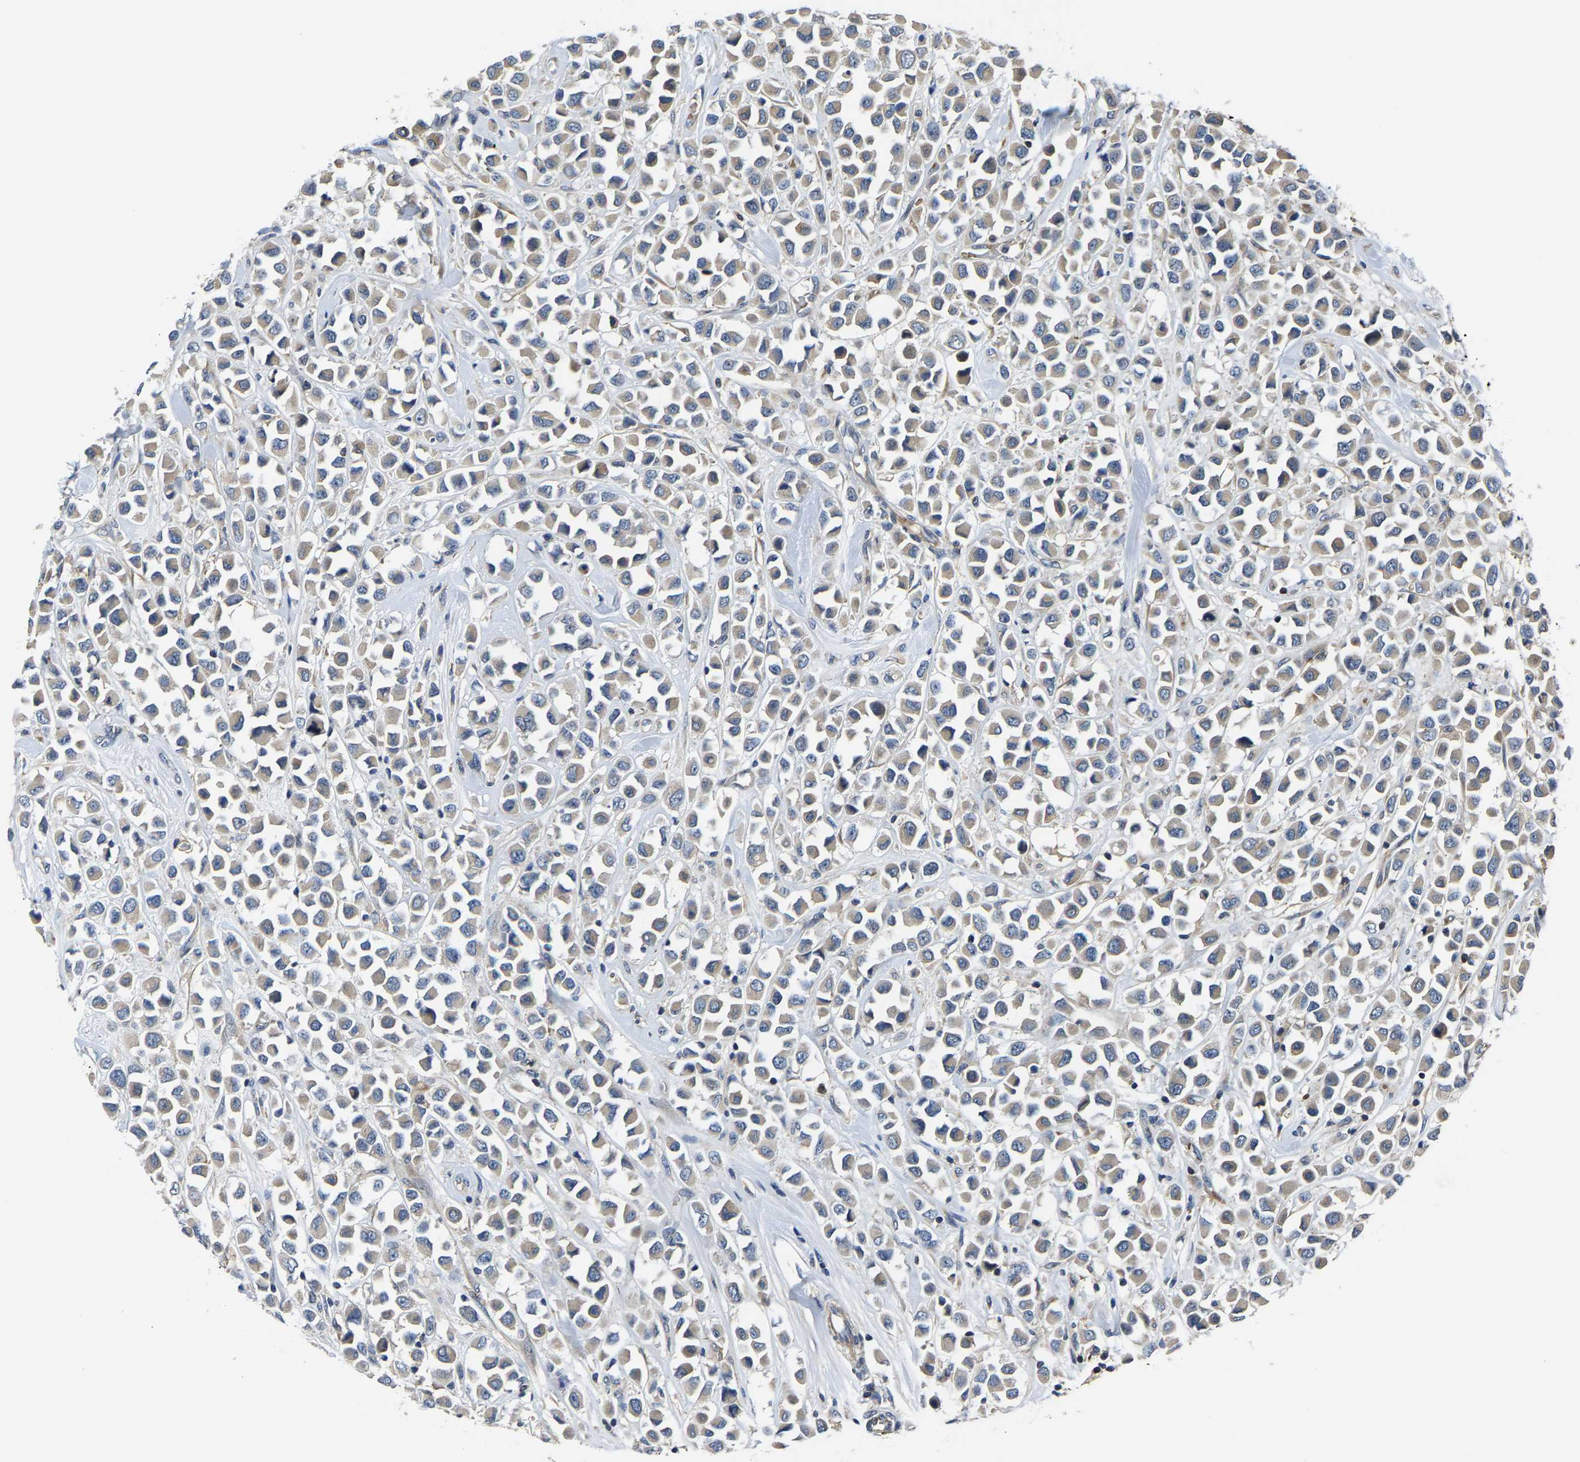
{"staining": {"intensity": "weak", "quantity": "<25%", "location": "cytoplasmic/membranous"}, "tissue": "breast cancer", "cell_type": "Tumor cells", "image_type": "cancer", "snomed": [{"axis": "morphology", "description": "Duct carcinoma"}, {"axis": "topography", "description": "Breast"}], "caption": "IHC histopathology image of breast cancer (infiltrating ductal carcinoma) stained for a protein (brown), which displays no expression in tumor cells. Brightfield microscopy of IHC stained with DAB (brown) and hematoxylin (blue), captured at high magnification.", "gene": "AGBL3", "patient": {"sex": "female", "age": 61}}